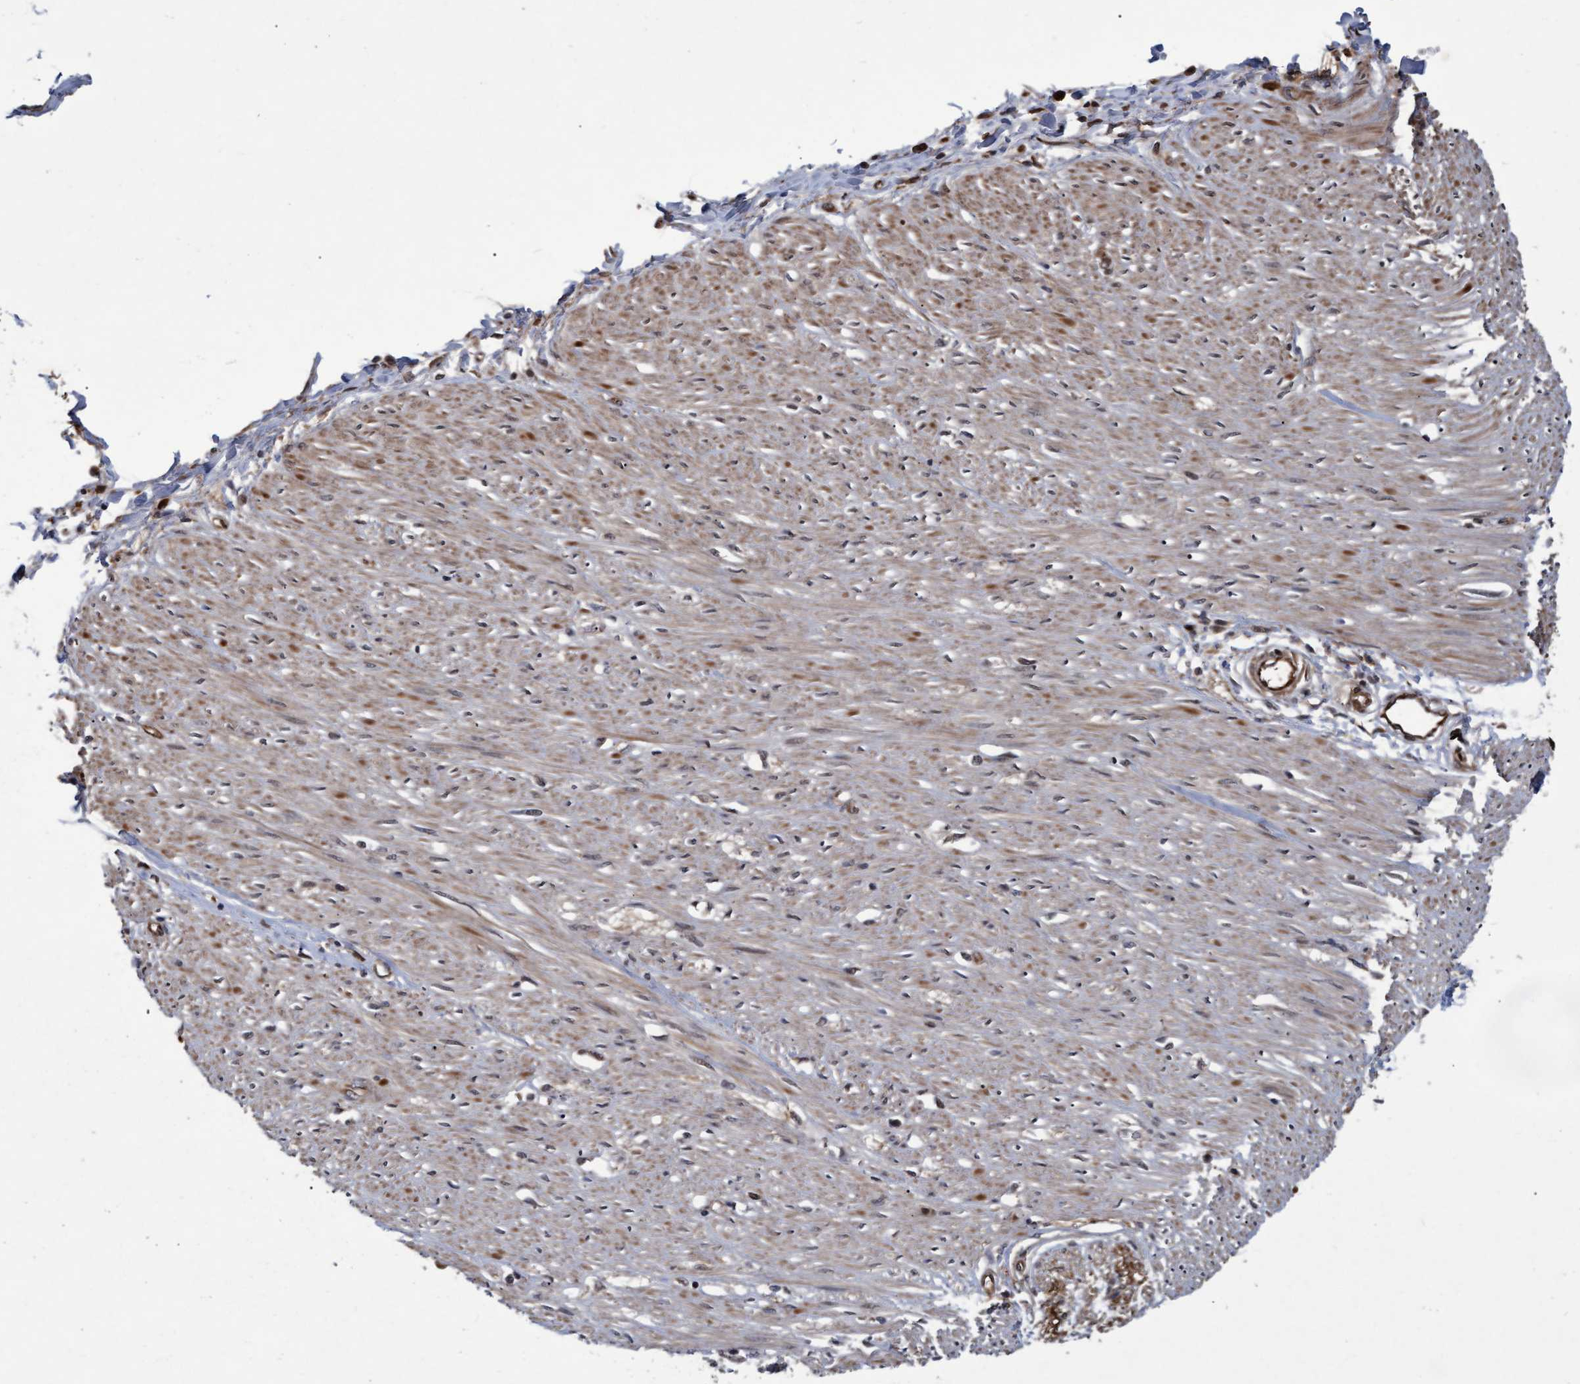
{"staining": {"intensity": "moderate", "quantity": ">75%", "location": "cytoplasmic/membranous,nuclear"}, "tissue": "soft tissue", "cell_type": "Fibroblasts", "image_type": "normal", "snomed": [{"axis": "morphology", "description": "Normal tissue, NOS"}, {"axis": "morphology", "description": "Adenocarcinoma, NOS"}, {"axis": "topography", "description": "Colon"}, {"axis": "topography", "description": "Peripheral nerve tissue"}], "caption": "Immunohistochemical staining of normal human soft tissue exhibits >75% levels of moderate cytoplasmic/membranous,nuclear protein positivity in about >75% of fibroblasts.", "gene": "PSMB6", "patient": {"sex": "male", "age": 14}}